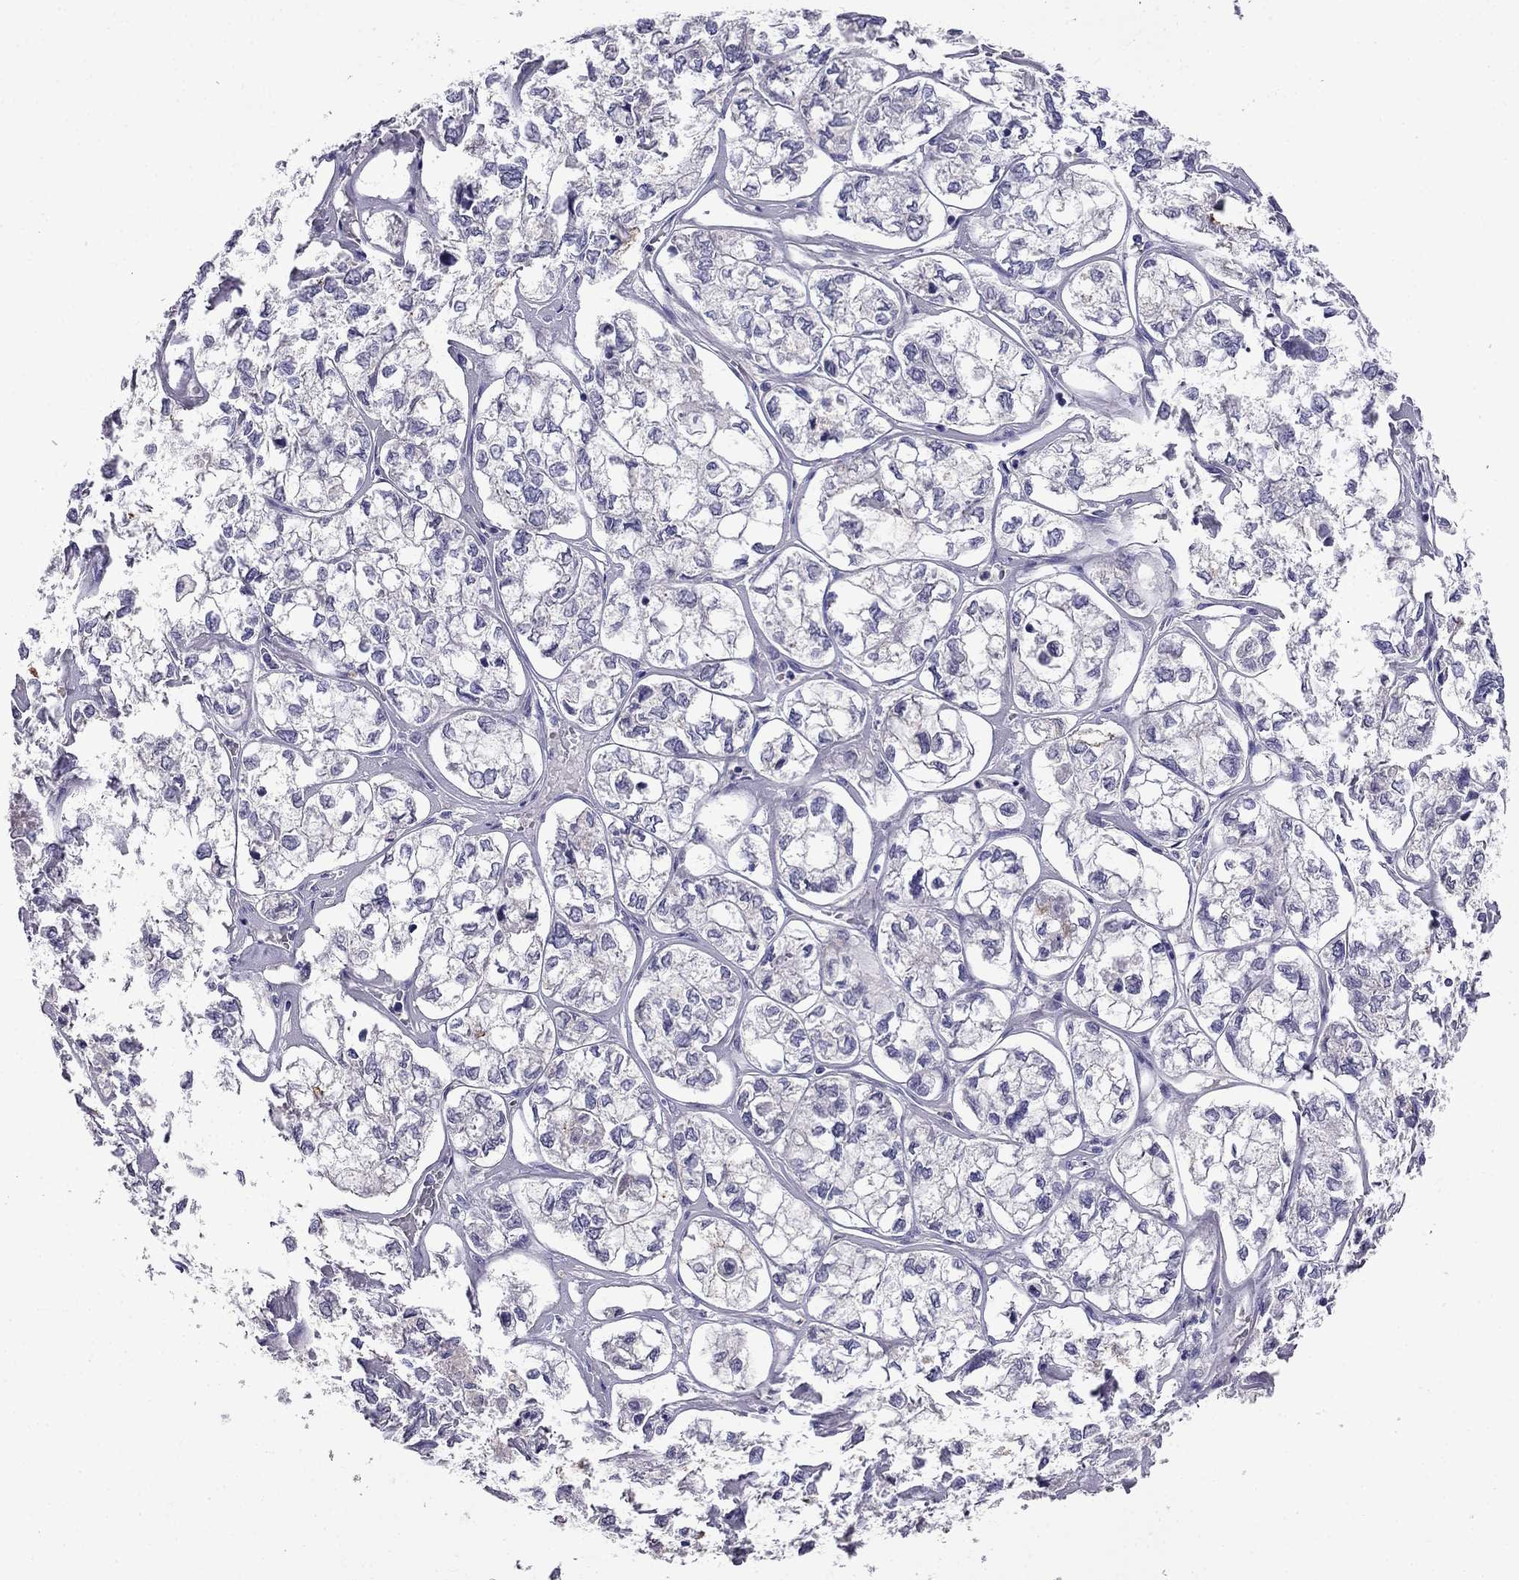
{"staining": {"intensity": "negative", "quantity": "none", "location": "none"}, "tissue": "ovarian cancer", "cell_type": "Tumor cells", "image_type": "cancer", "snomed": [{"axis": "morphology", "description": "Carcinoma, endometroid"}, {"axis": "topography", "description": "Ovary"}], "caption": "An image of human ovarian cancer (endometroid carcinoma) is negative for staining in tumor cells.", "gene": "AQP9", "patient": {"sex": "female", "age": 64}}